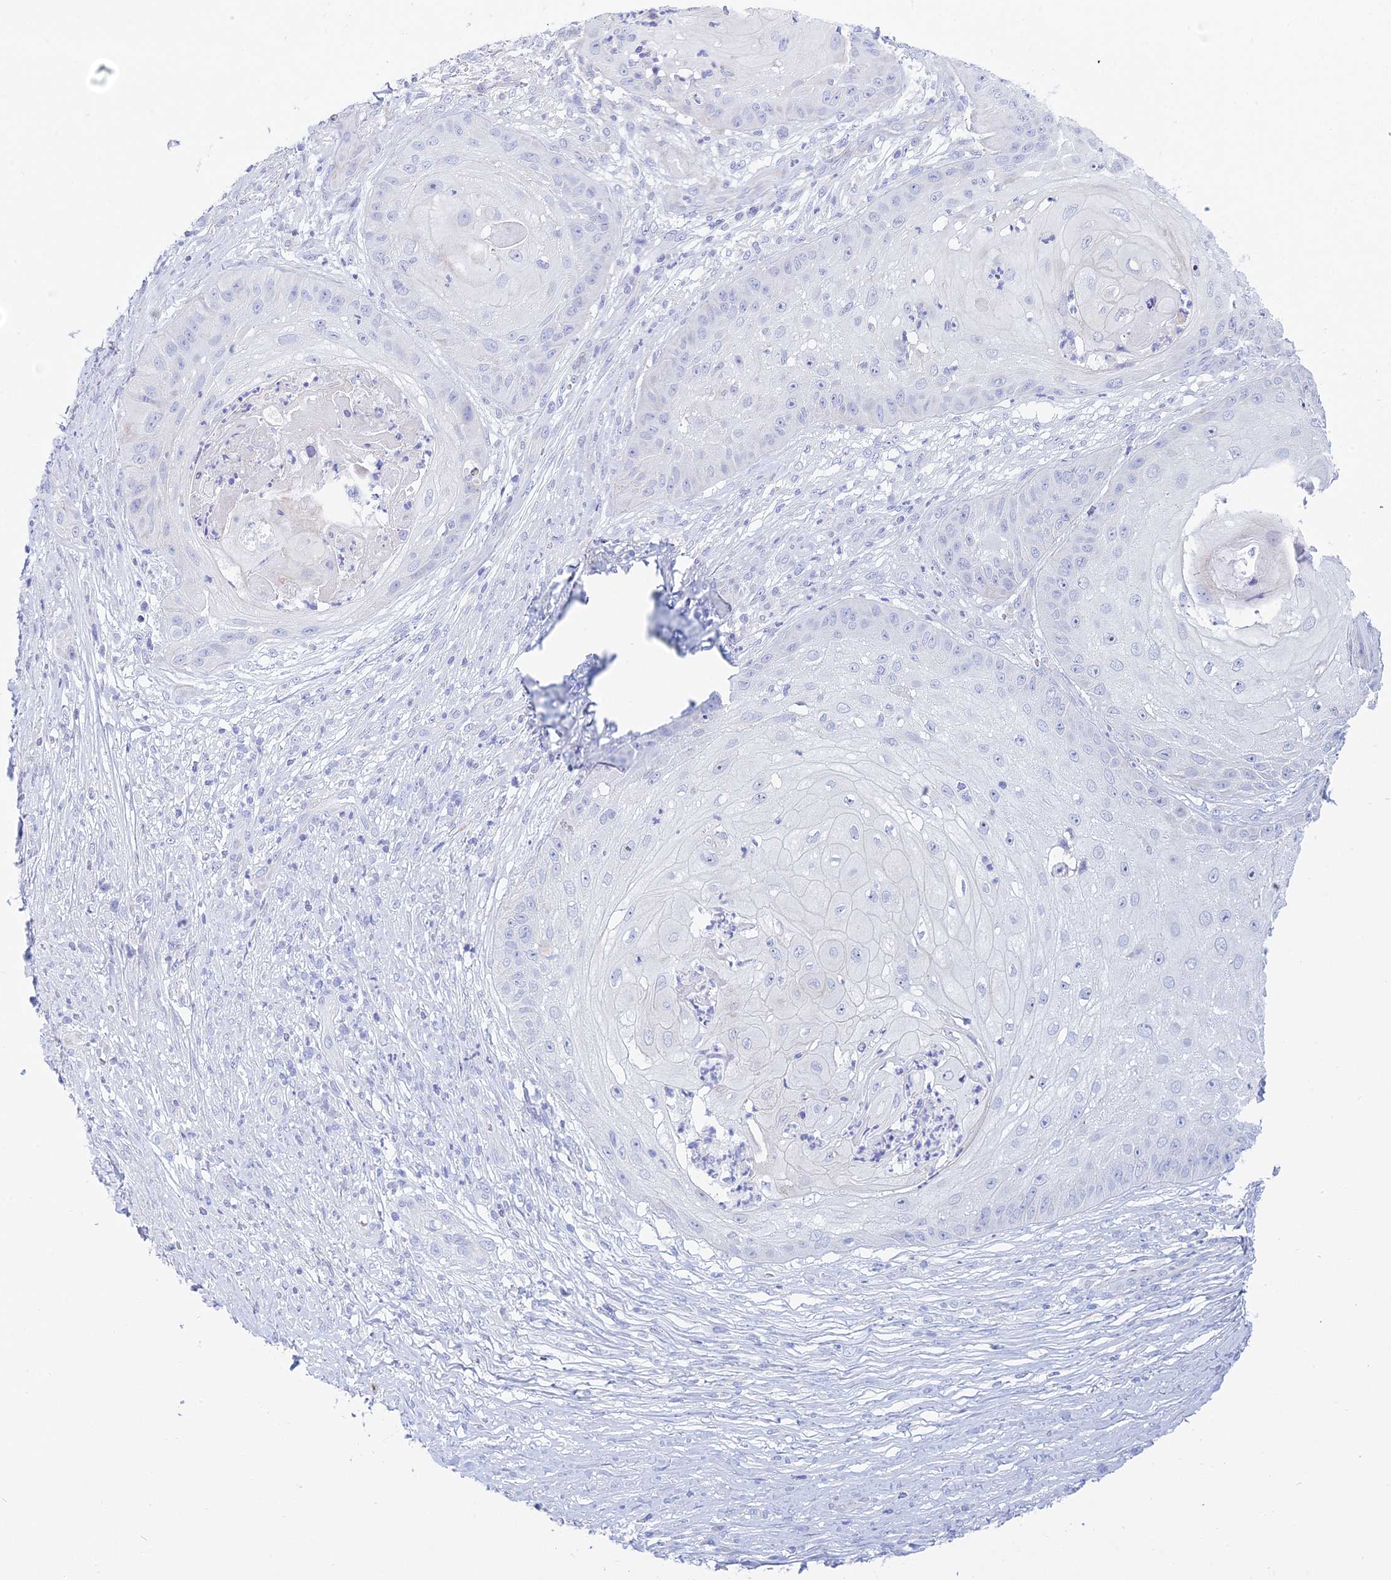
{"staining": {"intensity": "negative", "quantity": "none", "location": "none"}, "tissue": "skin cancer", "cell_type": "Tumor cells", "image_type": "cancer", "snomed": [{"axis": "morphology", "description": "Squamous cell carcinoma, NOS"}, {"axis": "topography", "description": "Skin"}], "caption": "Tumor cells show no significant staining in squamous cell carcinoma (skin).", "gene": "PRR13", "patient": {"sex": "male", "age": 70}}